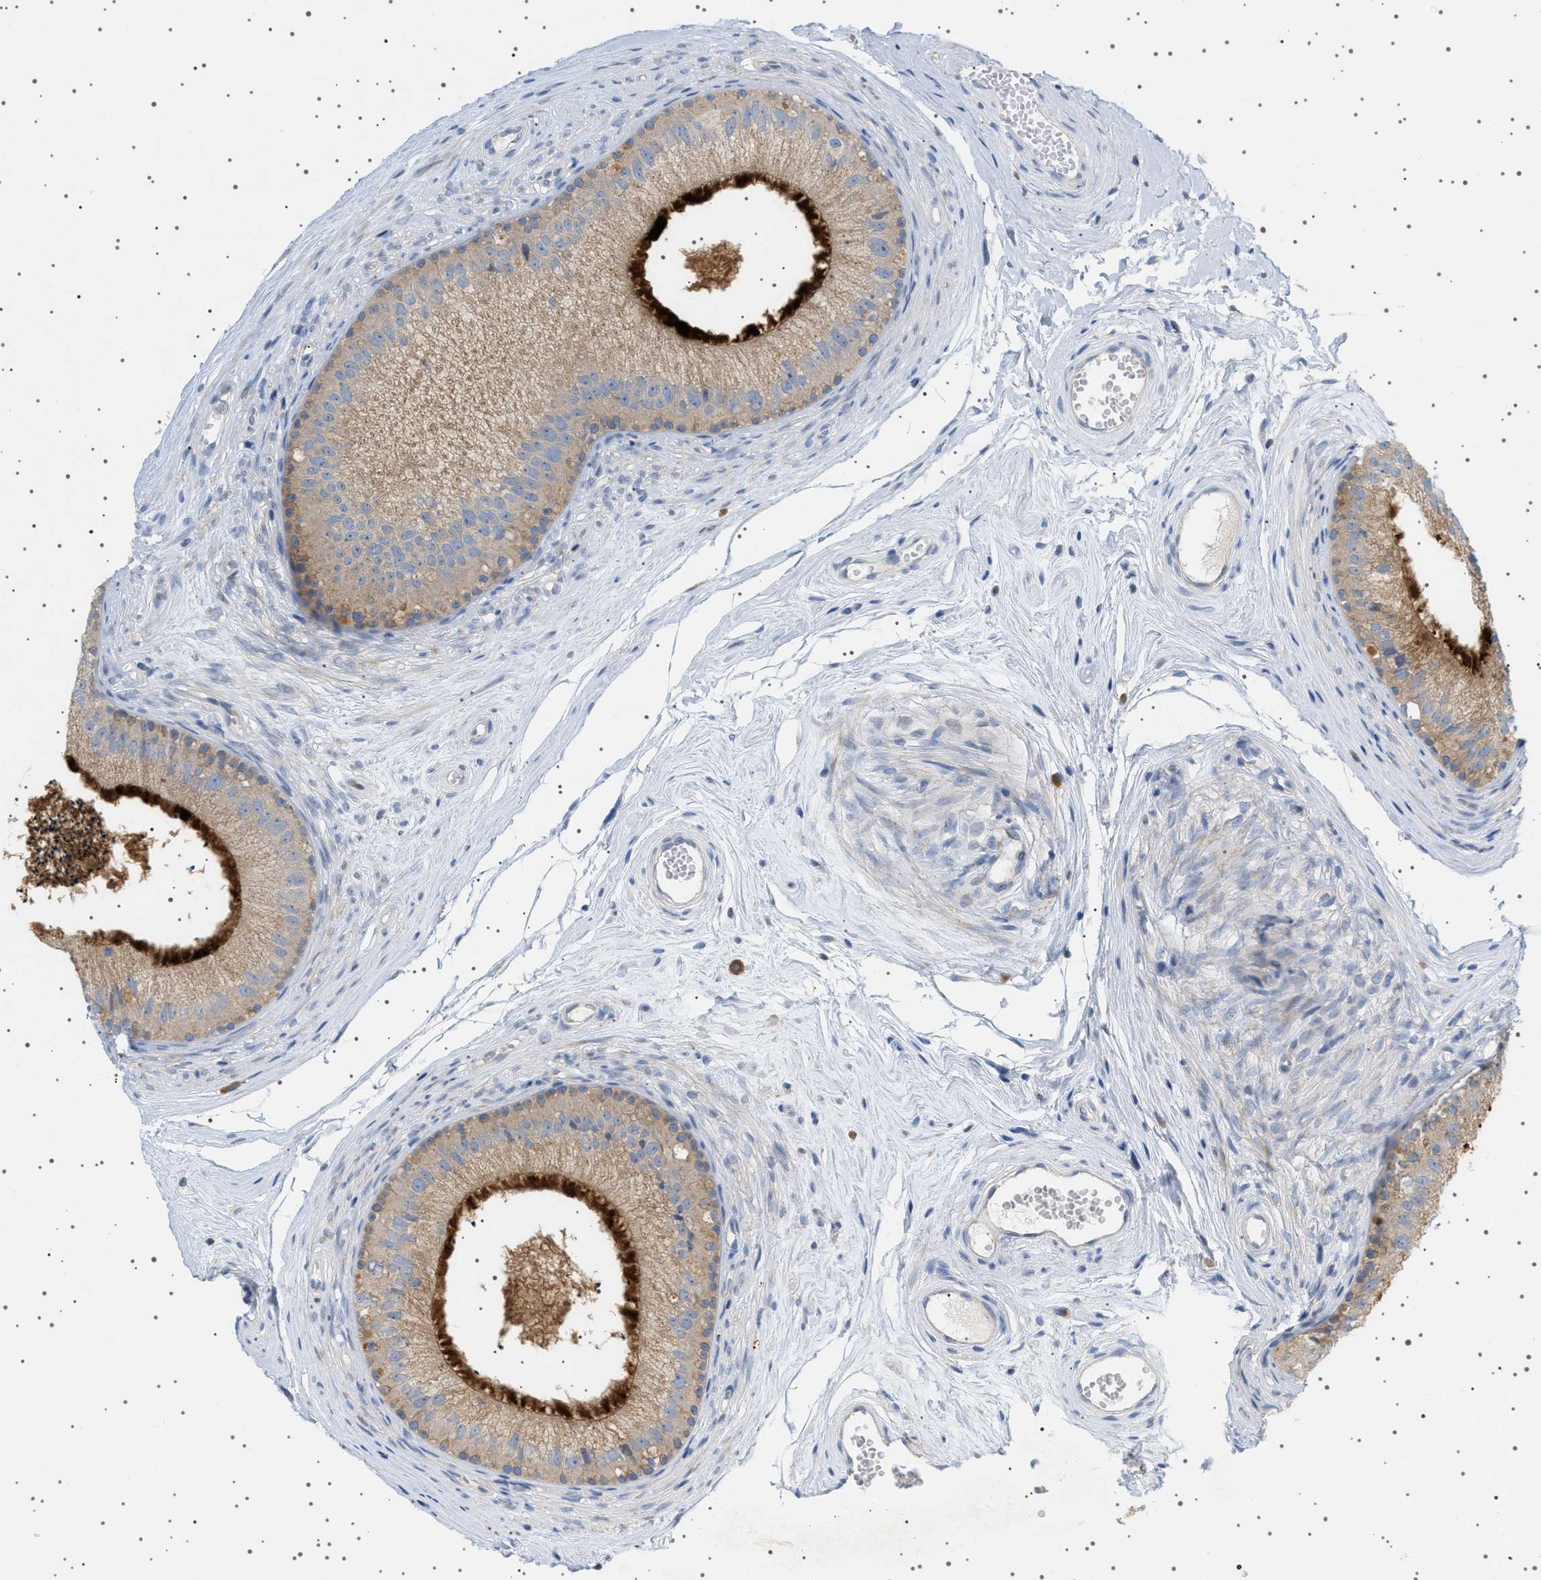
{"staining": {"intensity": "strong", "quantity": "25%-75%", "location": "cytoplasmic/membranous"}, "tissue": "epididymis", "cell_type": "Glandular cells", "image_type": "normal", "snomed": [{"axis": "morphology", "description": "Normal tissue, NOS"}, {"axis": "topography", "description": "Epididymis"}], "caption": "Protein analysis of unremarkable epididymis demonstrates strong cytoplasmic/membranous expression in about 25%-75% of glandular cells. Immunohistochemistry stains the protein in brown and the nuclei are stained blue.", "gene": "ADCY10", "patient": {"sex": "male", "age": 56}}